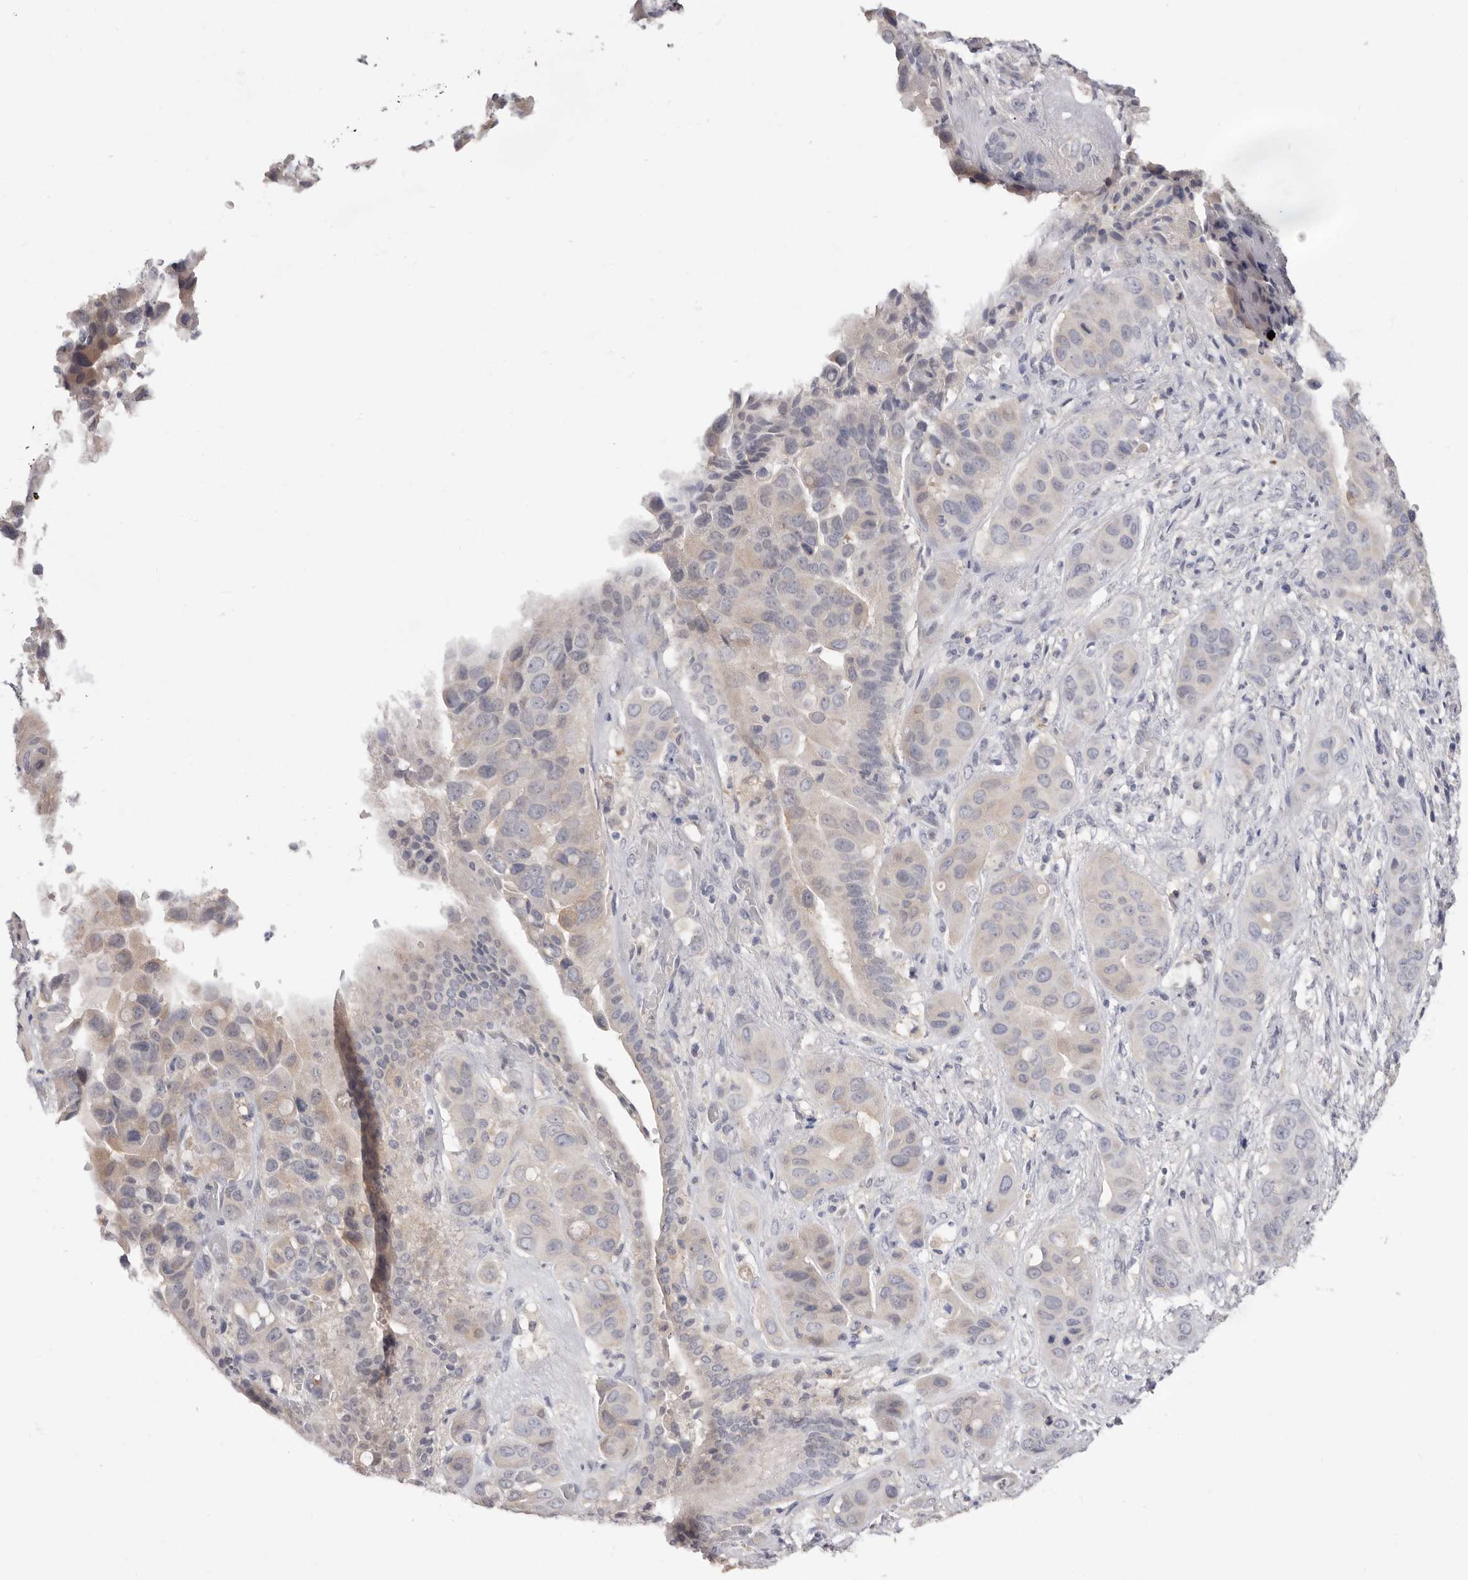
{"staining": {"intensity": "weak", "quantity": "<25%", "location": "cytoplasmic/membranous"}, "tissue": "liver cancer", "cell_type": "Tumor cells", "image_type": "cancer", "snomed": [{"axis": "morphology", "description": "Cholangiocarcinoma"}, {"axis": "topography", "description": "Liver"}], "caption": "Tumor cells show no significant expression in cholangiocarcinoma (liver).", "gene": "DOP1A", "patient": {"sex": "female", "age": 52}}